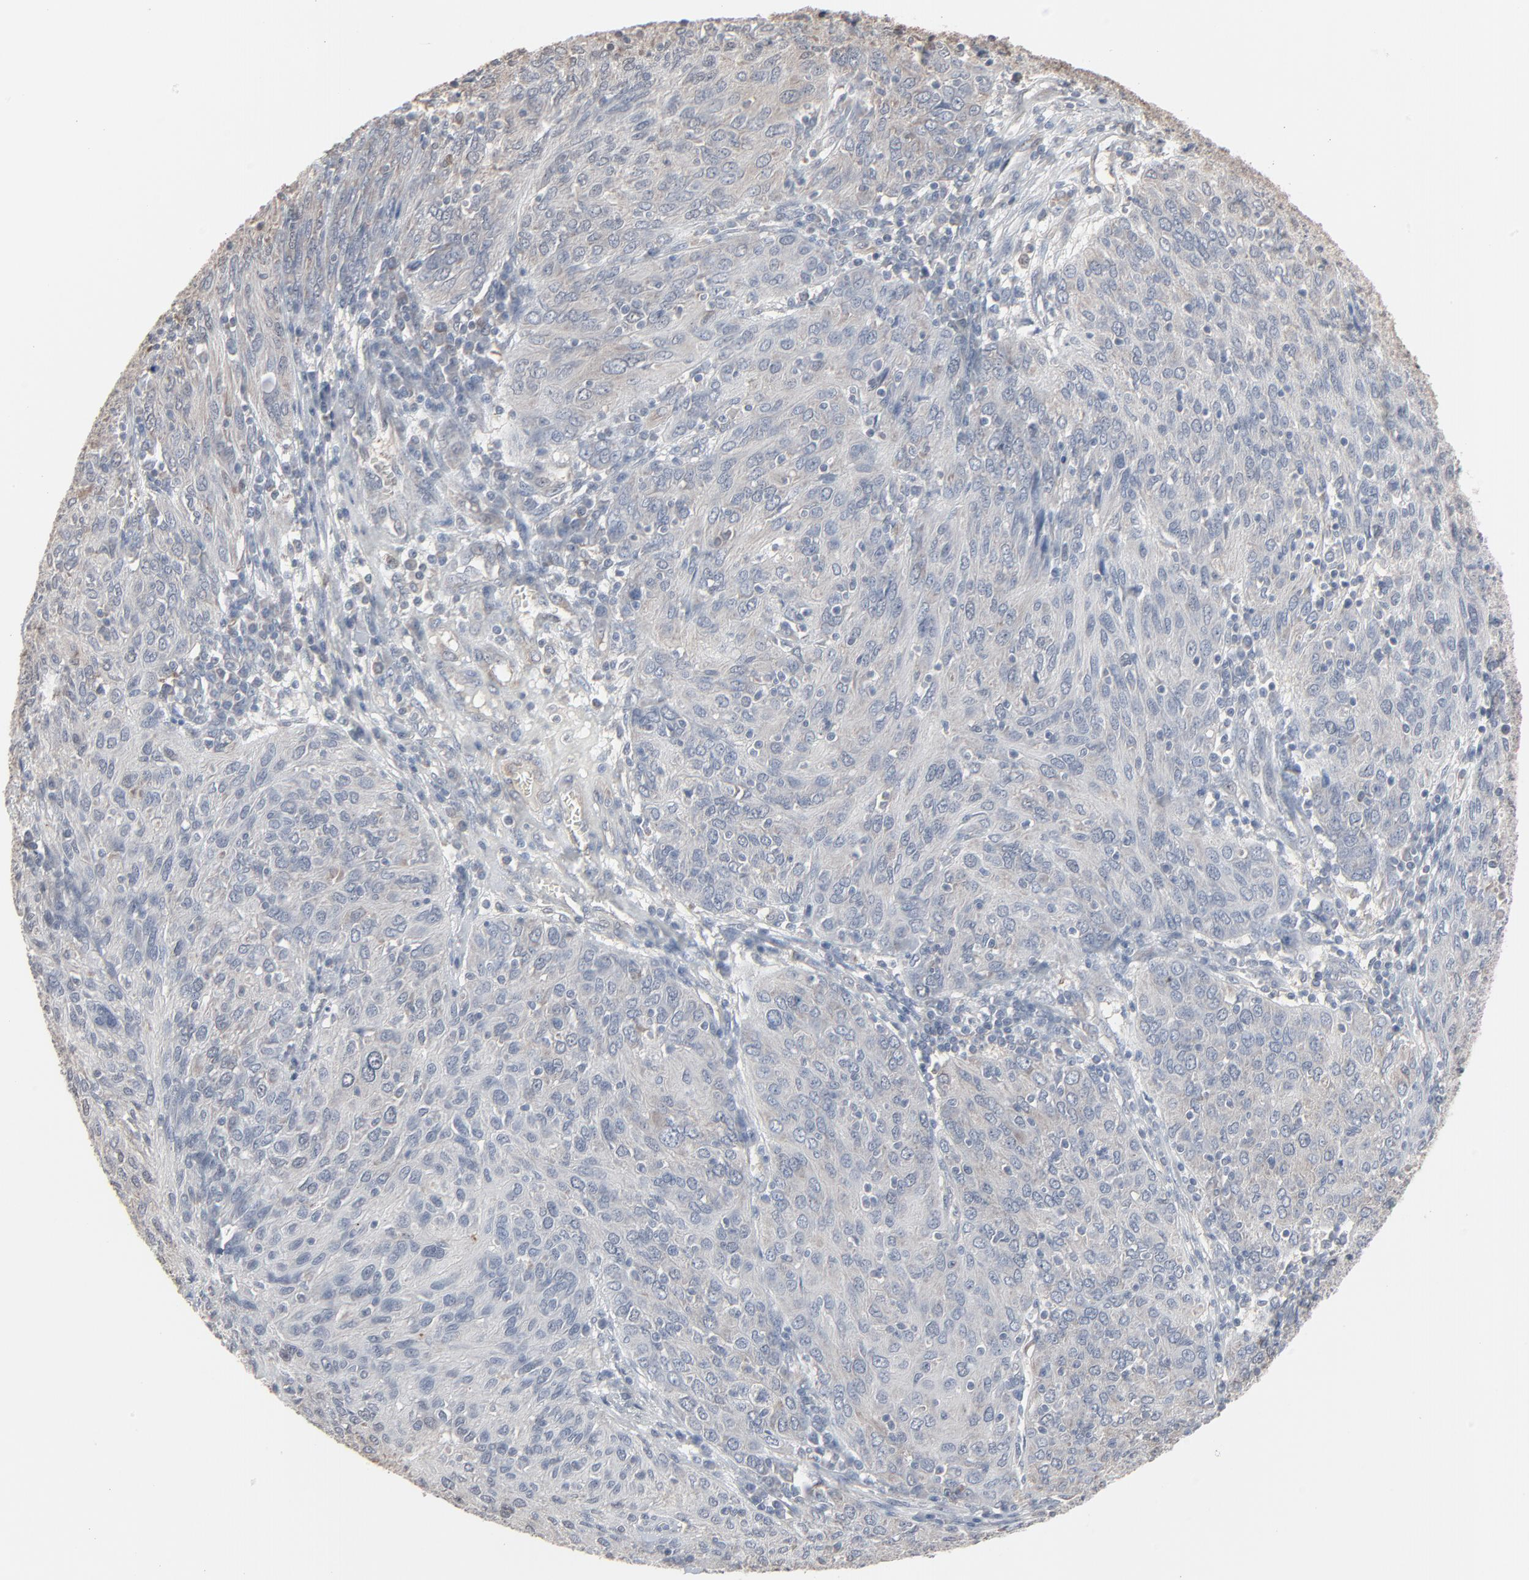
{"staining": {"intensity": "weak", "quantity": "<25%", "location": "cytoplasmic/membranous"}, "tissue": "ovarian cancer", "cell_type": "Tumor cells", "image_type": "cancer", "snomed": [{"axis": "morphology", "description": "Carcinoma, endometroid"}, {"axis": "topography", "description": "Ovary"}], "caption": "Immunohistochemistry (IHC) of human ovarian endometroid carcinoma demonstrates no expression in tumor cells.", "gene": "CCT5", "patient": {"sex": "female", "age": 50}}